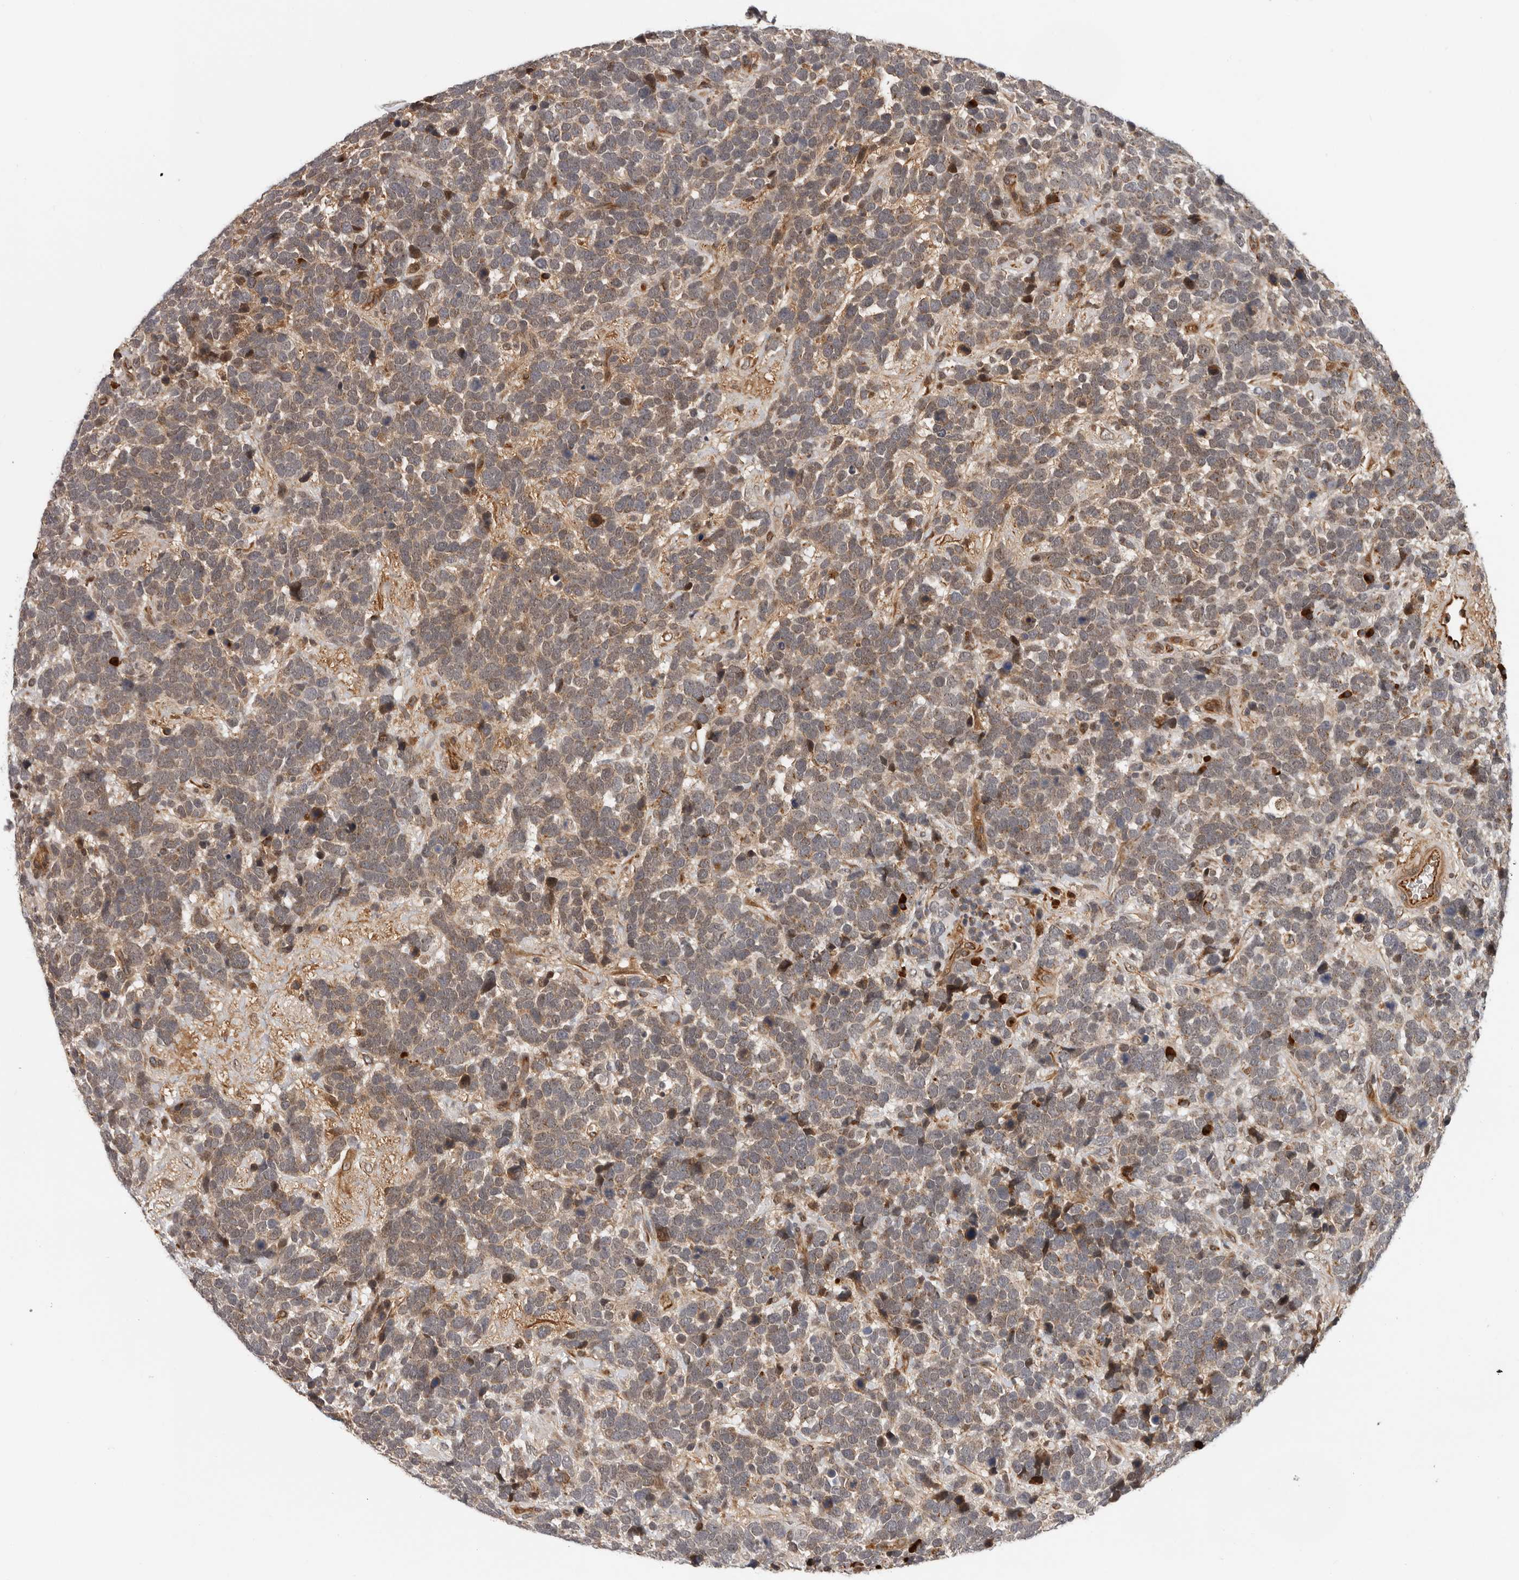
{"staining": {"intensity": "weak", "quantity": ">75%", "location": "cytoplasmic/membranous"}, "tissue": "urothelial cancer", "cell_type": "Tumor cells", "image_type": "cancer", "snomed": [{"axis": "morphology", "description": "Urothelial carcinoma, High grade"}, {"axis": "topography", "description": "Urinary bladder"}], "caption": "The immunohistochemical stain highlights weak cytoplasmic/membranous expression in tumor cells of urothelial cancer tissue. (DAB = brown stain, brightfield microscopy at high magnification).", "gene": "RNF157", "patient": {"sex": "female", "age": 82}}